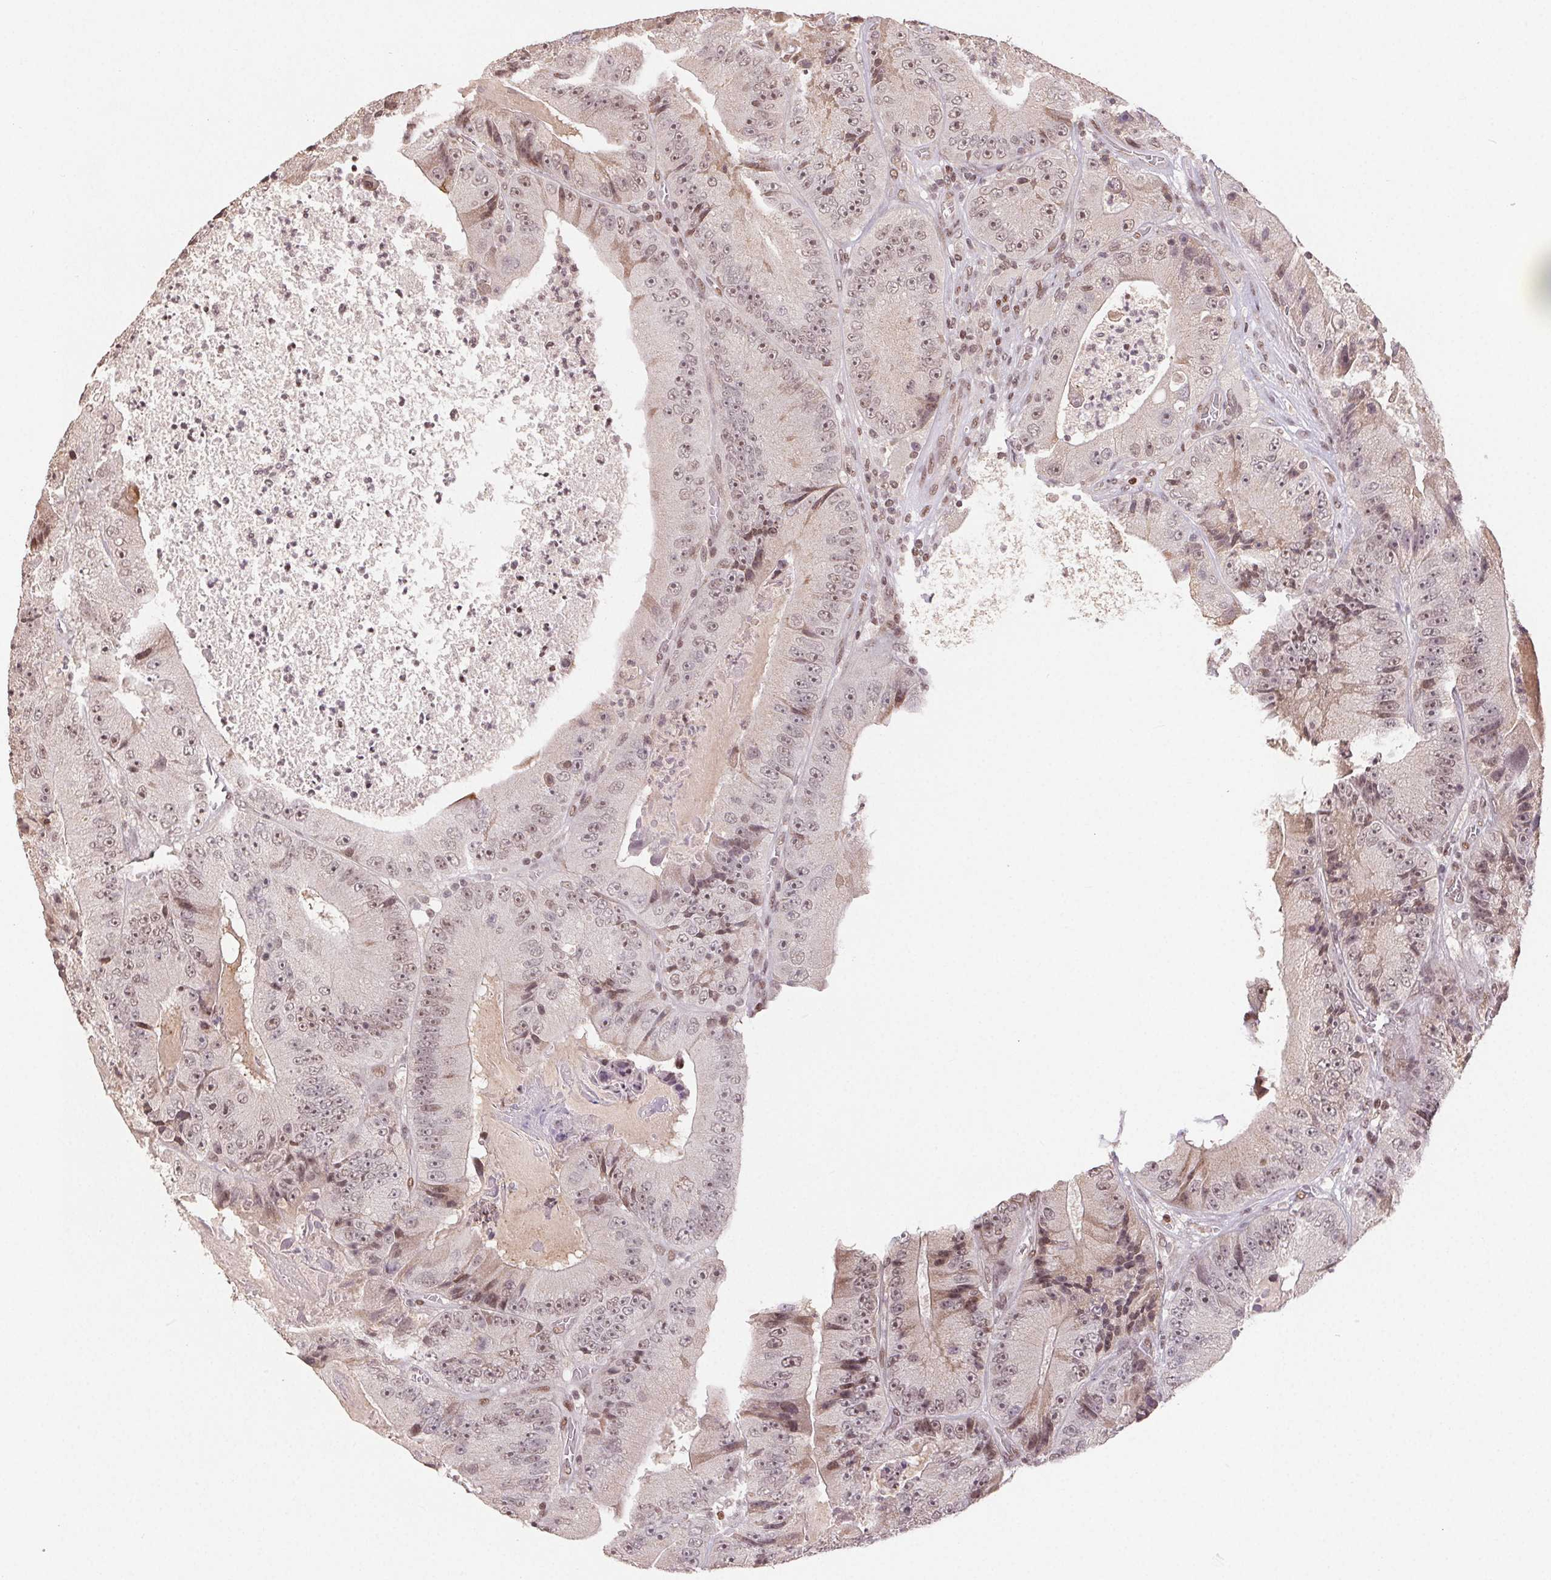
{"staining": {"intensity": "moderate", "quantity": ">75%", "location": "nuclear"}, "tissue": "colorectal cancer", "cell_type": "Tumor cells", "image_type": "cancer", "snomed": [{"axis": "morphology", "description": "Adenocarcinoma, NOS"}, {"axis": "topography", "description": "Colon"}], "caption": "Protein staining of colorectal cancer (adenocarcinoma) tissue demonstrates moderate nuclear expression in about >75% of tumor cells.", "gene": "MAPKAPK2", "patient": {"sex": "female", "age": 86}}